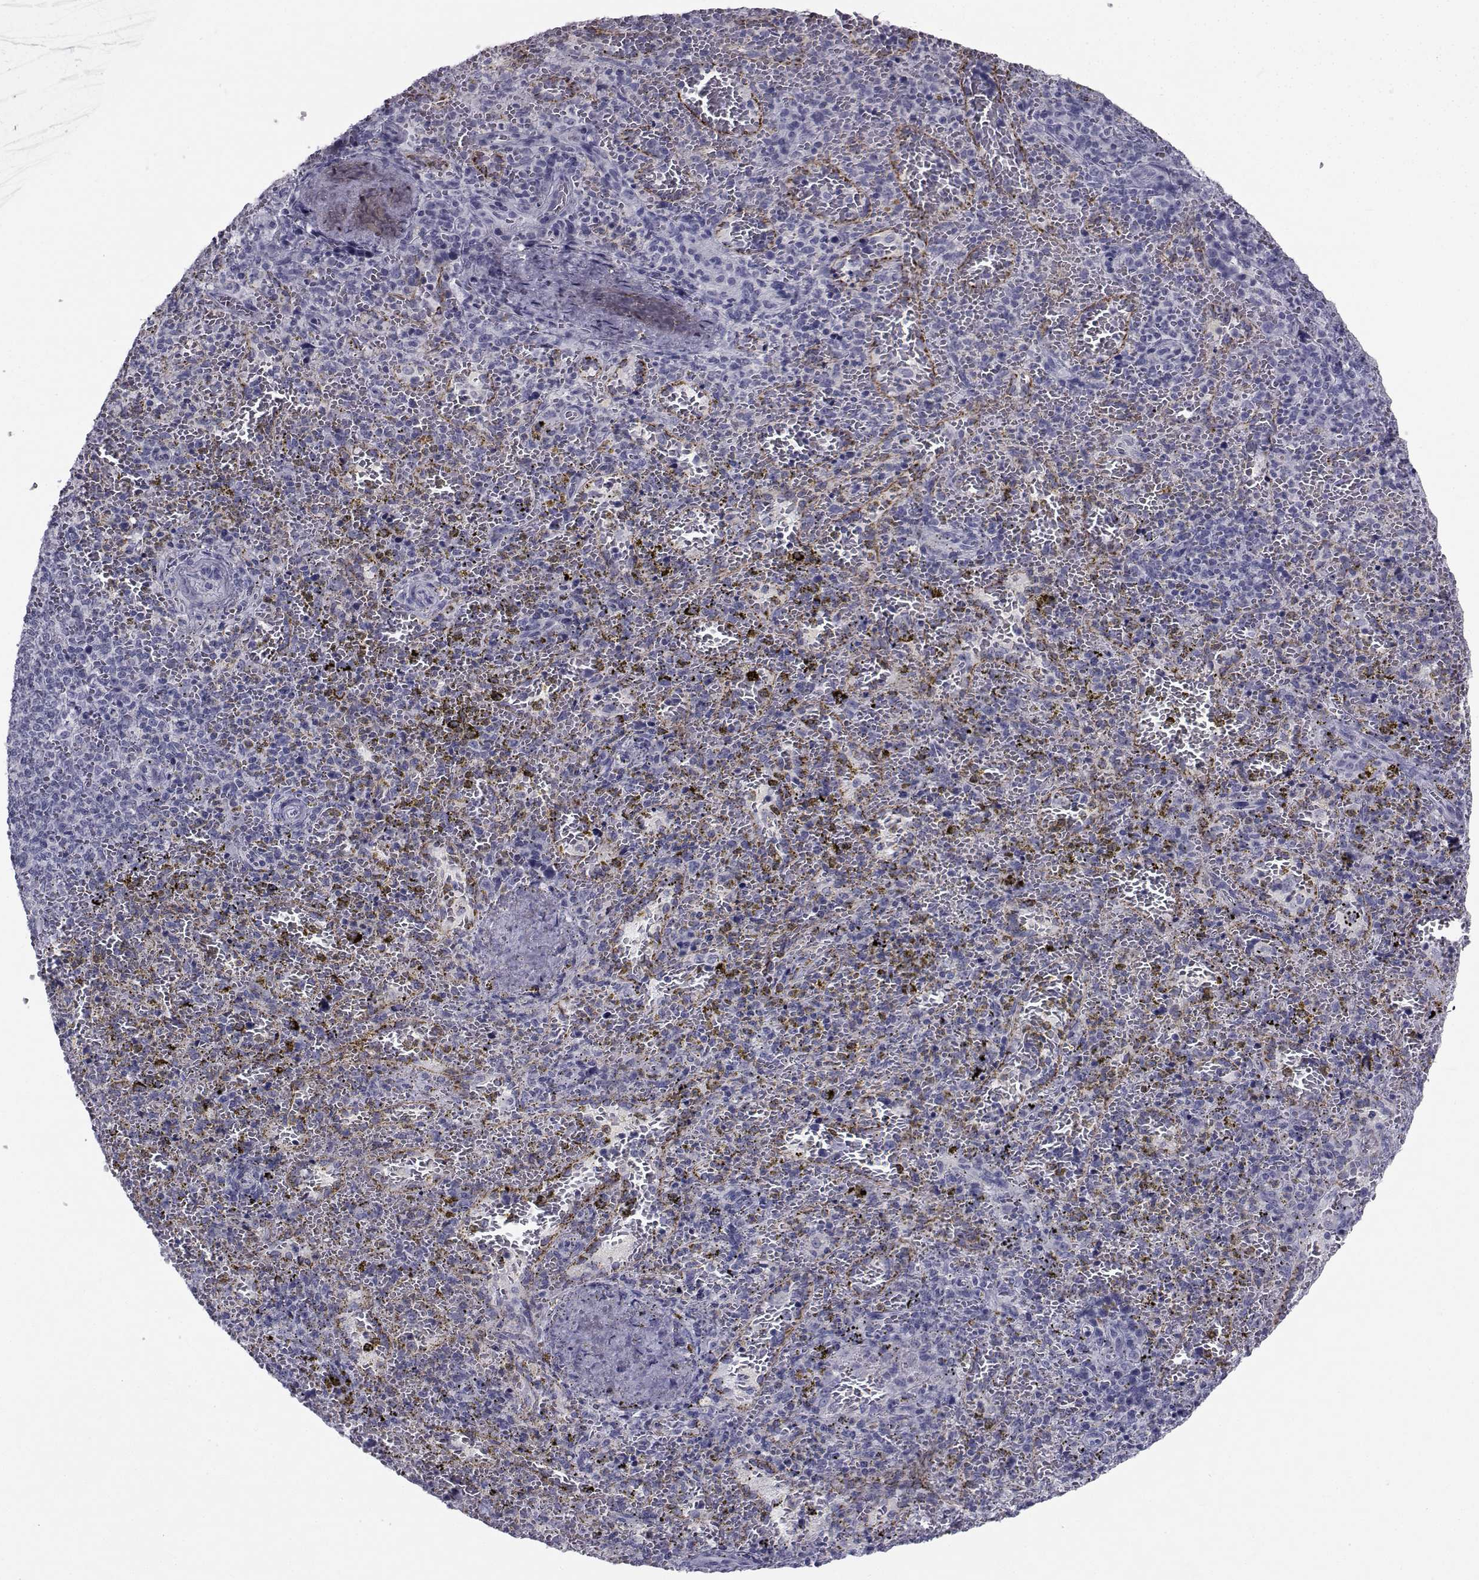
{"staining": {"intensity": "negative", "quantity": "none", "location": "none"}, "tissue": "spleen", "cell_type": "Cells in red pulp", "image_type": "normal", "snomed": [{"axis": "morphology", "description": "Normal tissue, NOS"}, {"axis": "topography", "description": "Spleen"}], "caption": "A micrograph of spleen stained for a protein reveals no brown staining in cells in red pulp. Brightfield microscopy of immunohistochemistry (IHC) stained with DAB (brown) and hematoxylin (blue), captured at high magnification.", "gene": "FDXR", "patient": {"sex": "female", "age": 50}}